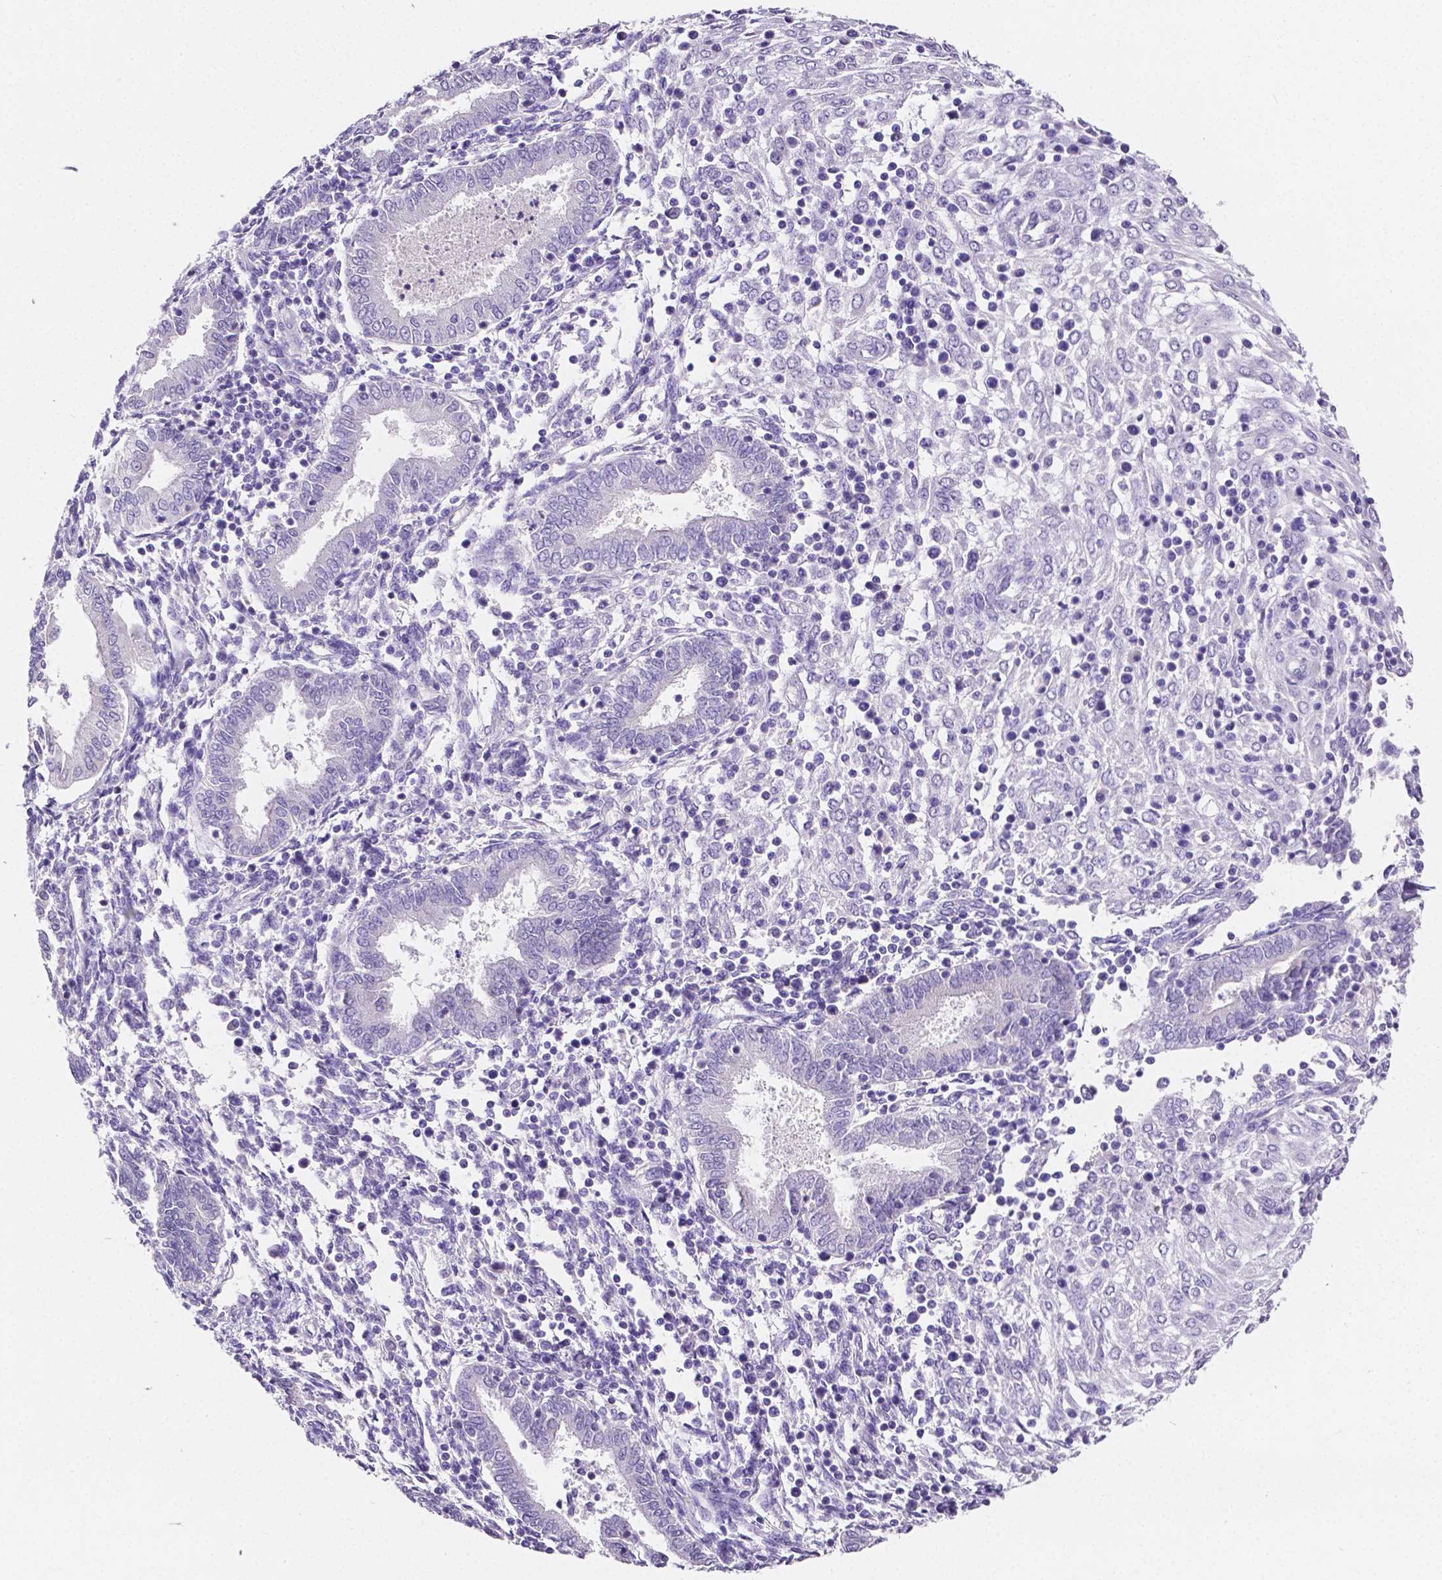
{"staining": {"intensity": "negative", "quantity": "none", "location": "none"}, "tissue": "endometrium", "cell_type": "Cells in endometrial stroma", "image_type": "normal", "snomed": [{"axis": "morphology", "description": "Normal tissue, NOS"}, {"axis": "topography", "description": "Endometrium"}], "caption": "Immunohistochemistry image of unremarkable endometrium stained for a protein (brown), which demonstrates no expression in cells in endometrial stroma. (DAB (3,3'-diaminobenzidine) immunohistochemistry (IHC) with hematoxylin counter stain).", "gene": "SLC22A2", "patient": {"sex": "female", "age": 42}}